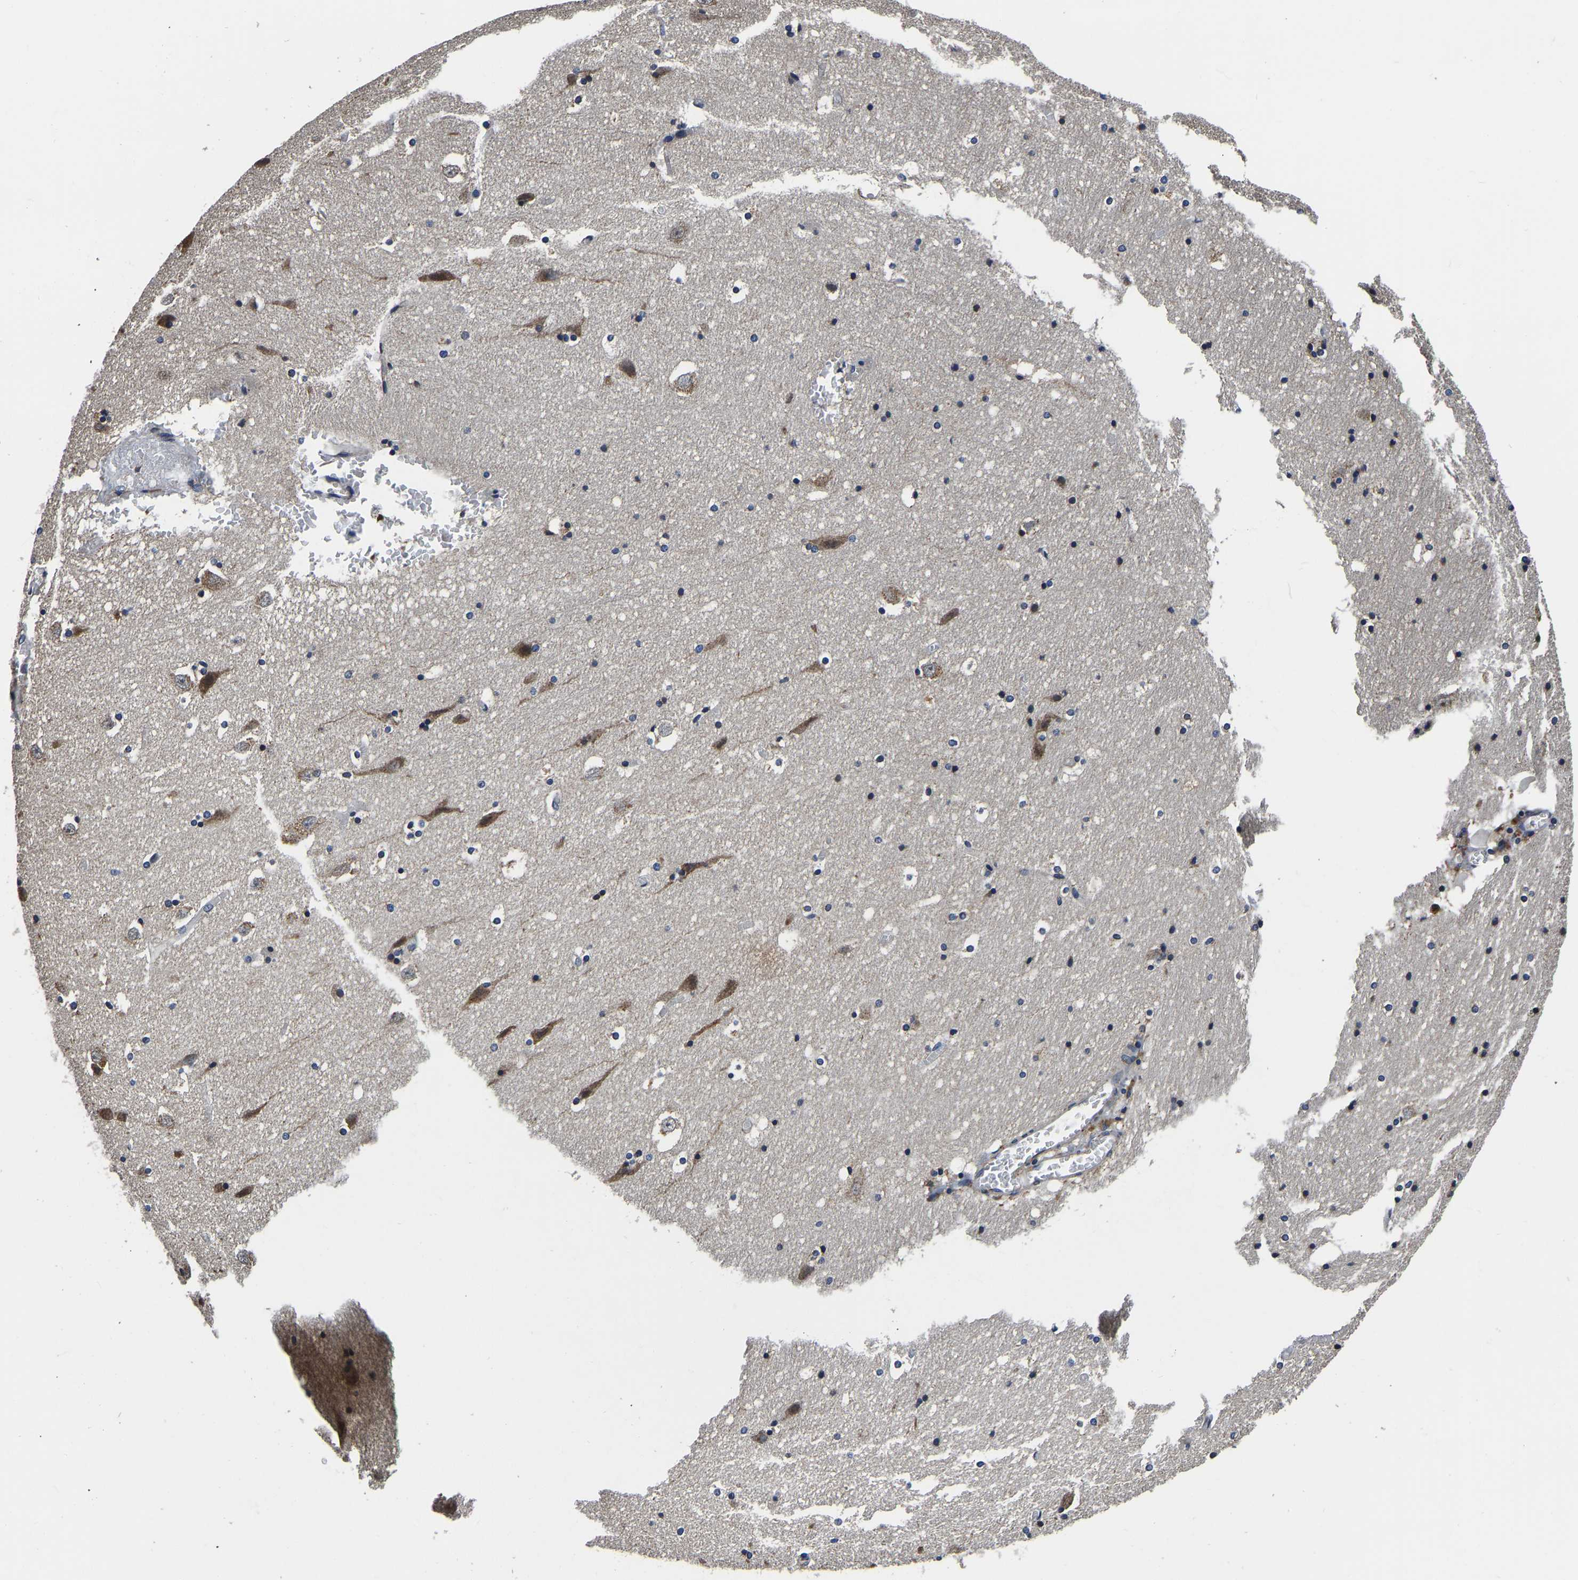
{"staining": {"intensity": "negative", "quantity": "none", "location": "none"}, "tissue": "hippocampus", "cell_type": "Glial cells", "image_type": "normal", "snomed": [{"axis": "morphology", "description": "Normal tissue, NOS"}, {"axis": "topography", "description": "Hippocampus"}], "caption": "This micrograph is of unremarkable hippocampus stained with immunohistochemistry to label a protein in brown with the nuclei are counter-stained blue. There is no positivity in glial cells.", "gene": "RABAC1", "patient": {"sex": "male", "age": 45}}